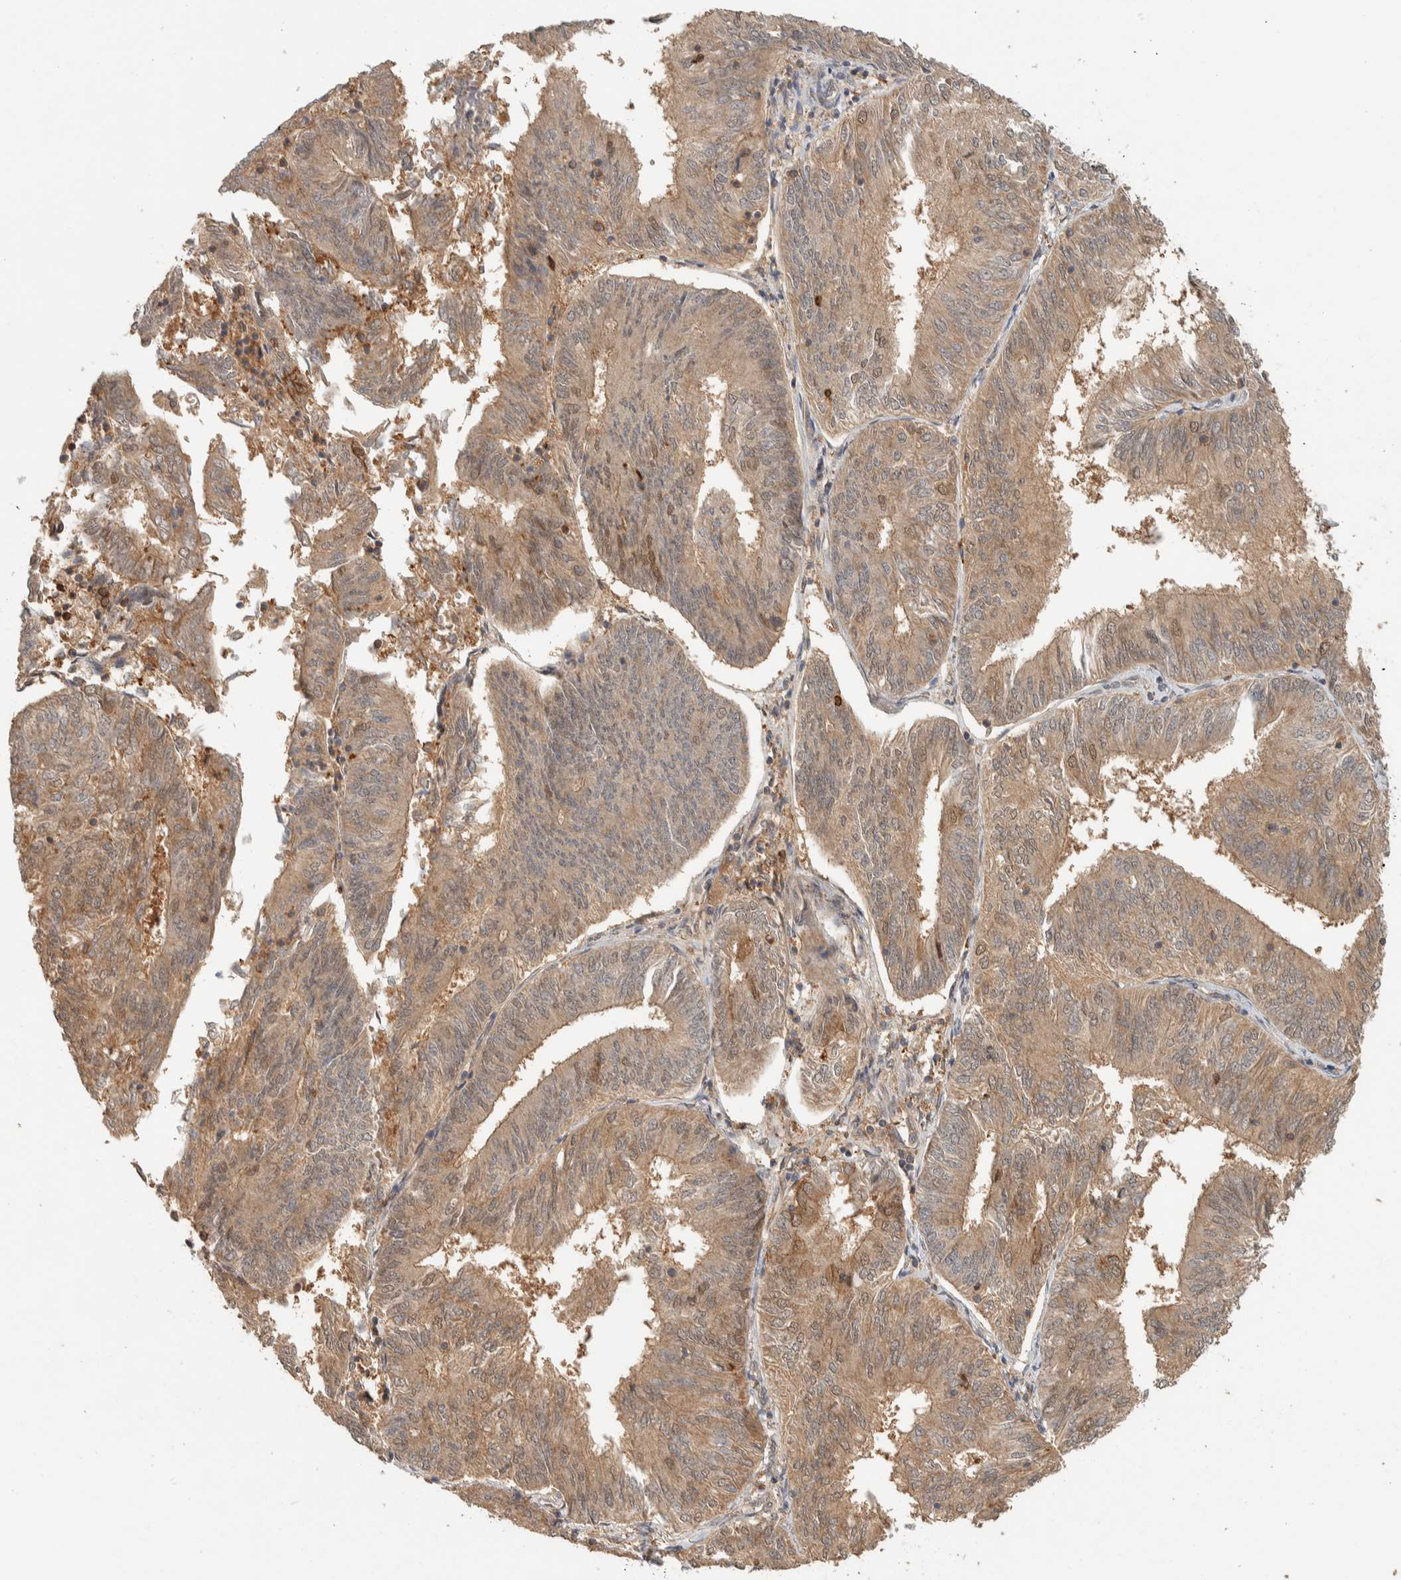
{"staining": {"intensity": "moderate", "quantity": ">75%", "location": "cytoplasmic/membranous,nuclear"}, "tissue": "endometrial cancer", "cell_type": "Tumor cells", "image_type": "cancer", "snomed": [{"axis": "morphology", "description": "Adenocarcinoma, NOS"}, {"axis": "topography", "description": "Endometrium"}], "caption": "About >75% of tumor cells in human endometrial cancer (adenocarcinoma) reveal moderate cytoplasmic/membranous and nuclear protein staining as visualized by brown immunohistochemical staining.", "gene": "ZNF567", "patient": {"sex": "female", "age": 58}}